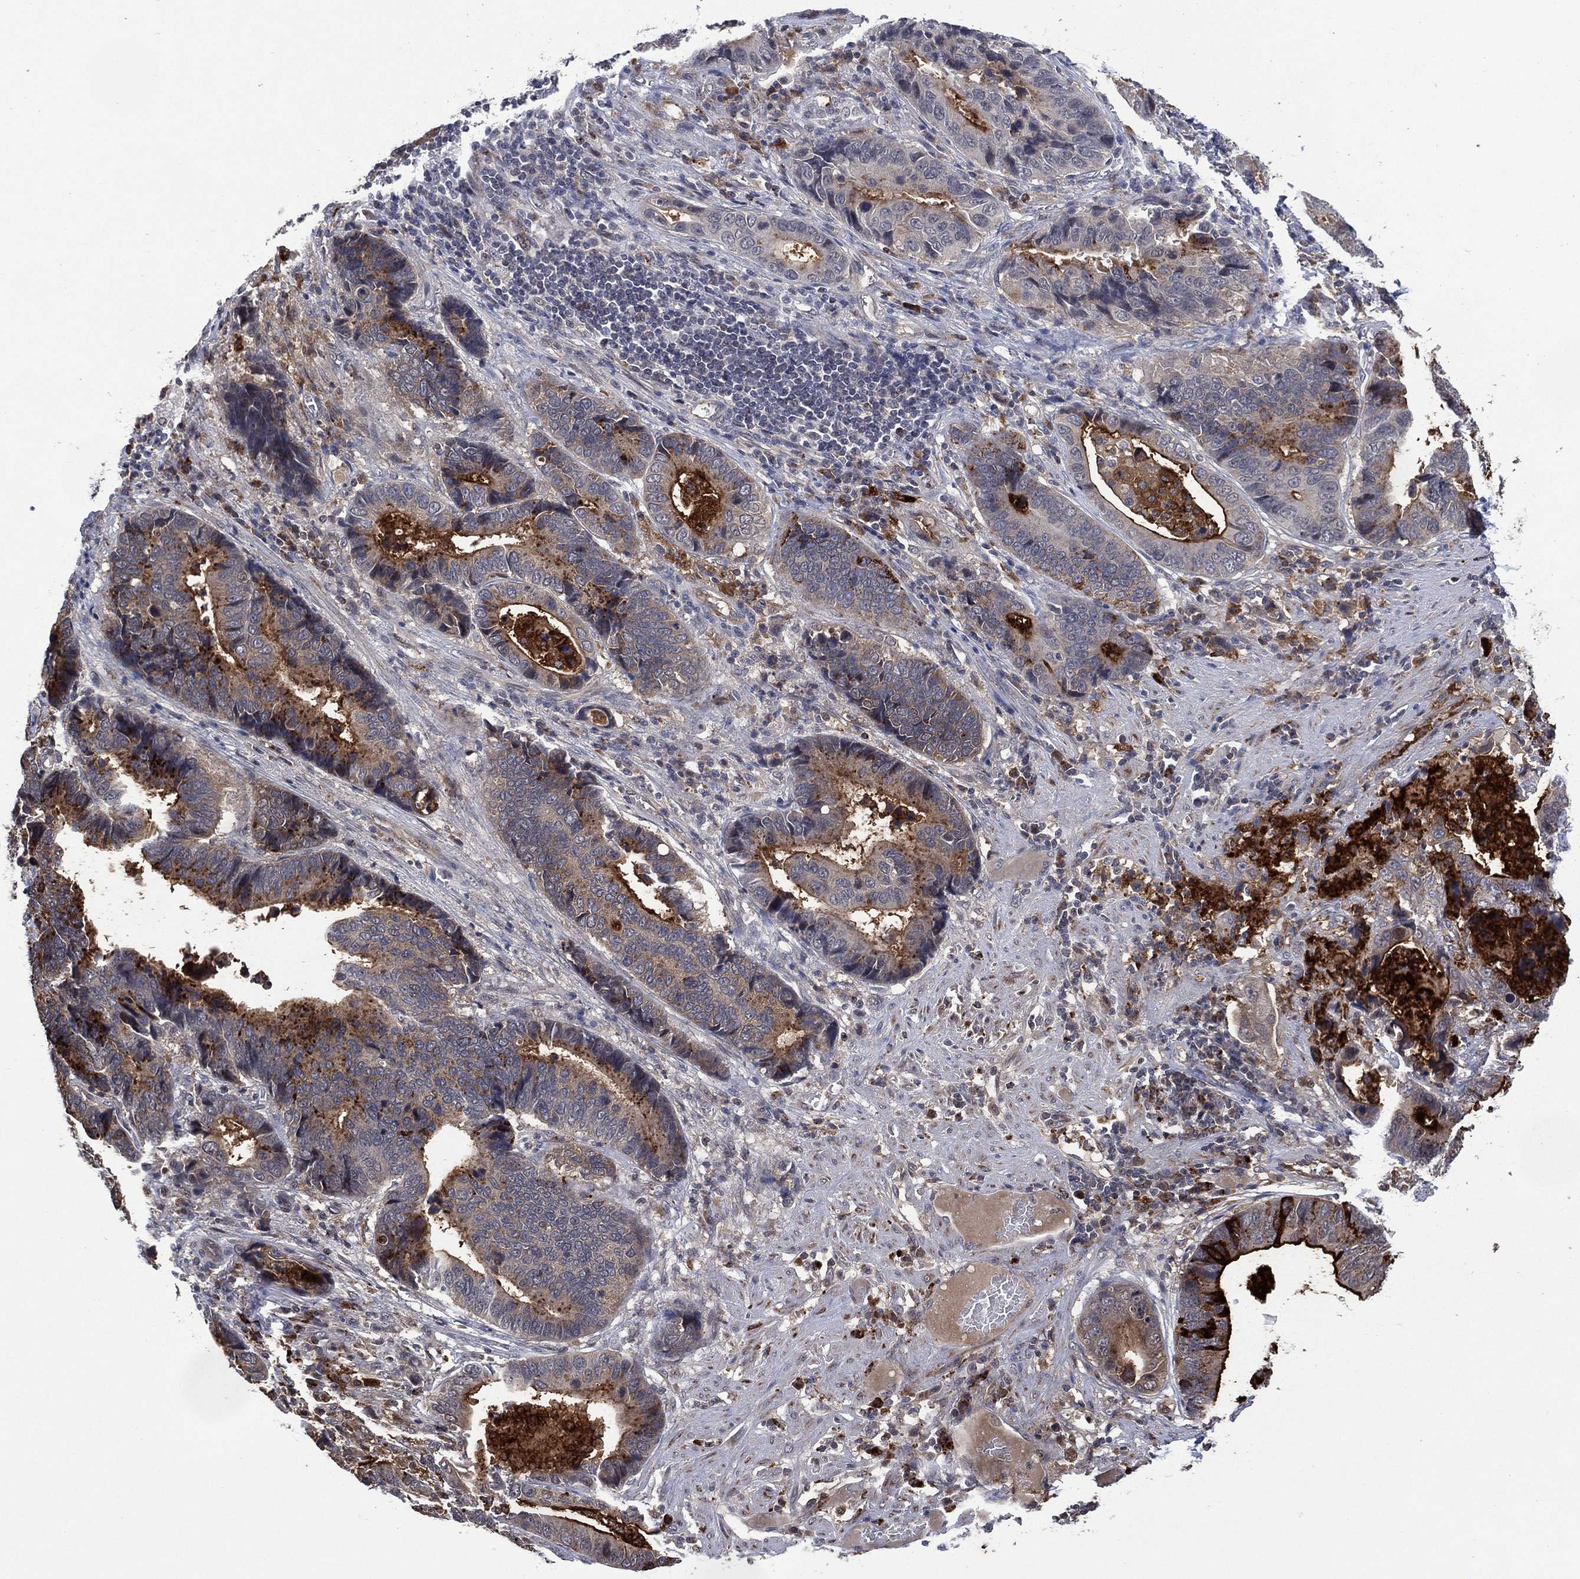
{"staining": {"intensity": "strong", "quantity": "25%-75%", "location": "cytoplasmic/membranous"}, "tissue": "stomach cancer", "cell_type": "Tumor cells", "image_type": "cancer", "snomed": [{"axis": "morphology", "description": "Adenocarcinoma, NOS"}, {"axis": "topography", "description": "Stomach"}], "caption": "DAB immunohistochemical staining of human adenocarcinoma (stomach) shows strong cytoplasmic/membranous protein positivity in approximately 25%-75% of tumor cells. (Stains: DAB (3,3'-diaminobenzidine) in brown, nuclei in blue, Microscopy: brightfield microscopy at high magnification).", "gene": "DPP4", "patient": {"sex": "male", "age": 84}}